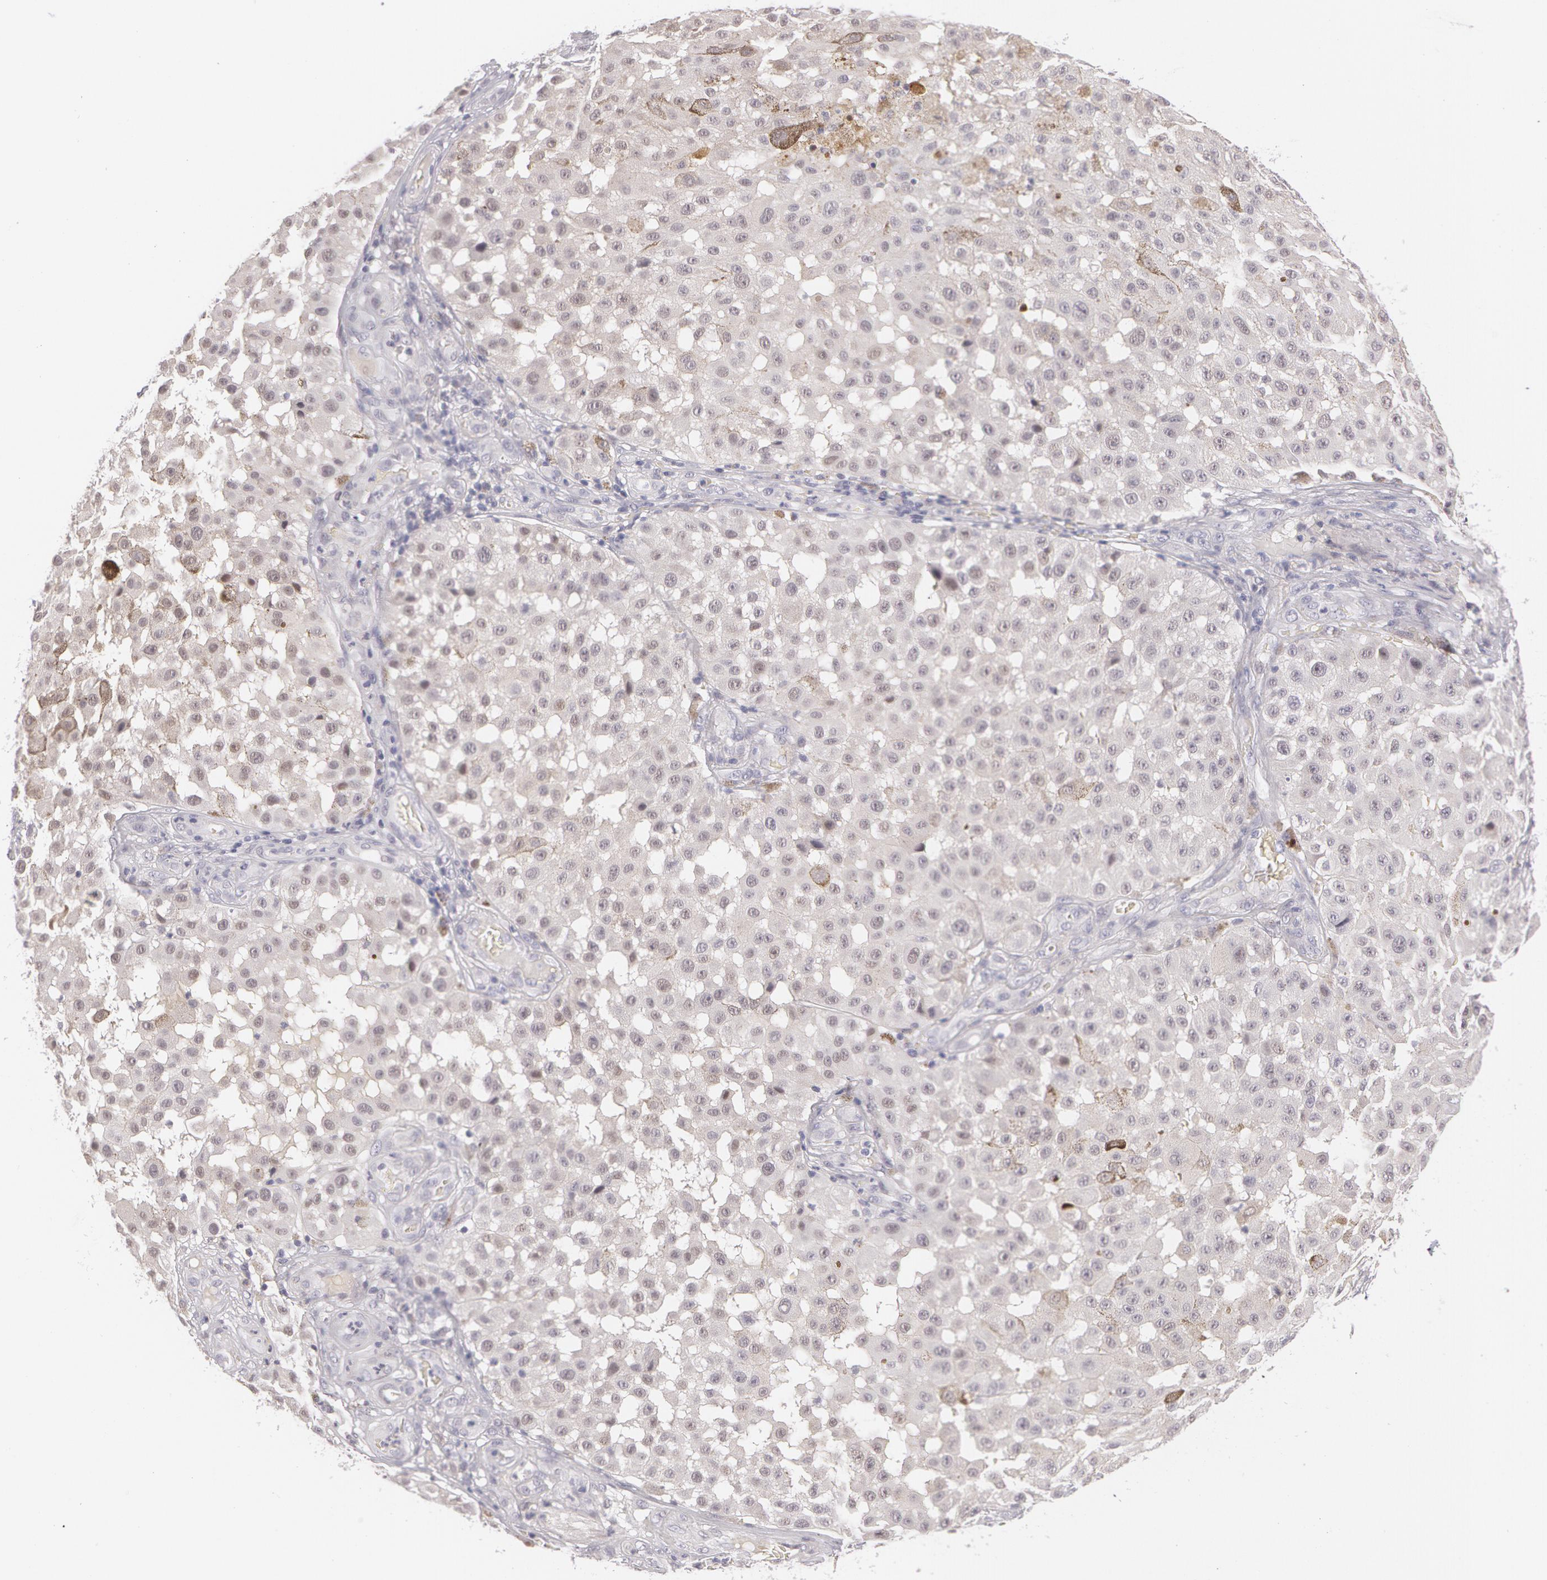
{"staining": {"intensity": "negative", "quantity": "none", "location": "none"}, "tissue": "melanoma", "cell_type": "Tumor cells", "image_type": "cancer", "snomed": [{"axis": "morphology", "description": "Malignant melanoma, NOS"}, {"axis": "topography", "description": "Skin"}], "caption": "Malignant melanoma stained for a protein using immunohistochemistry (IHC) exhibits no staining tumor cells.", "gene": "LBP", "patient": {"sex": "female", "age": 64}}